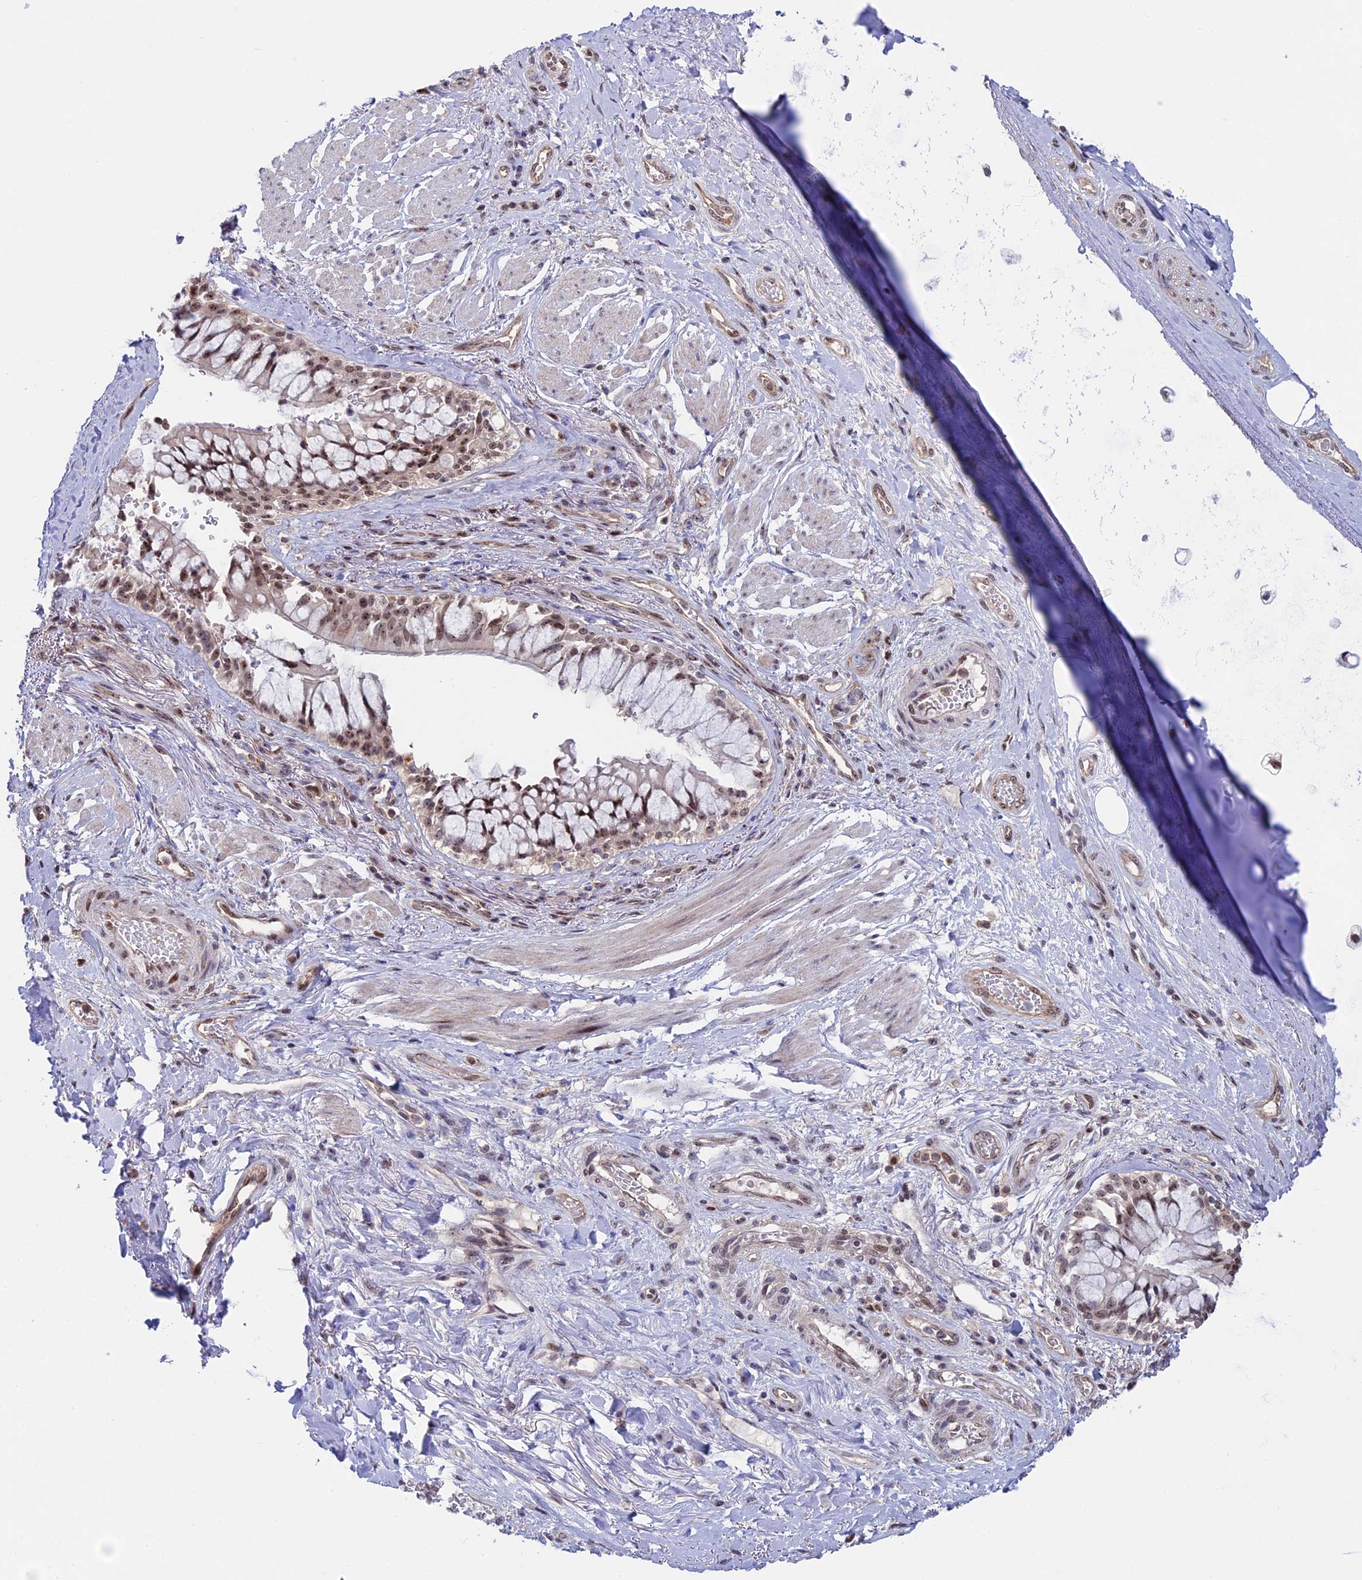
{"staining": {"intensity": "negative", "quantity": "none", "location": "none"}, "tissue": "soft tissue", "cell_type": "Chondrocytes", "image_type": "normal", "snomed": [{"axis": "morphology", "description": "Normal tissue, NOS"}, {"axis": "morphology", "description": "Squamous cell carcinoma, NOS"}, {"axis": "topography", "description": "Bronchus"}, {"axis": "topography", "description": "Lung"}], "caption": "Chondrocytes are negative for brown protein staining in normal soft tissue. Nuclei are stained in blue.", "gene": "CCDC86", "patient": {"sex": "male", "age": 64}}